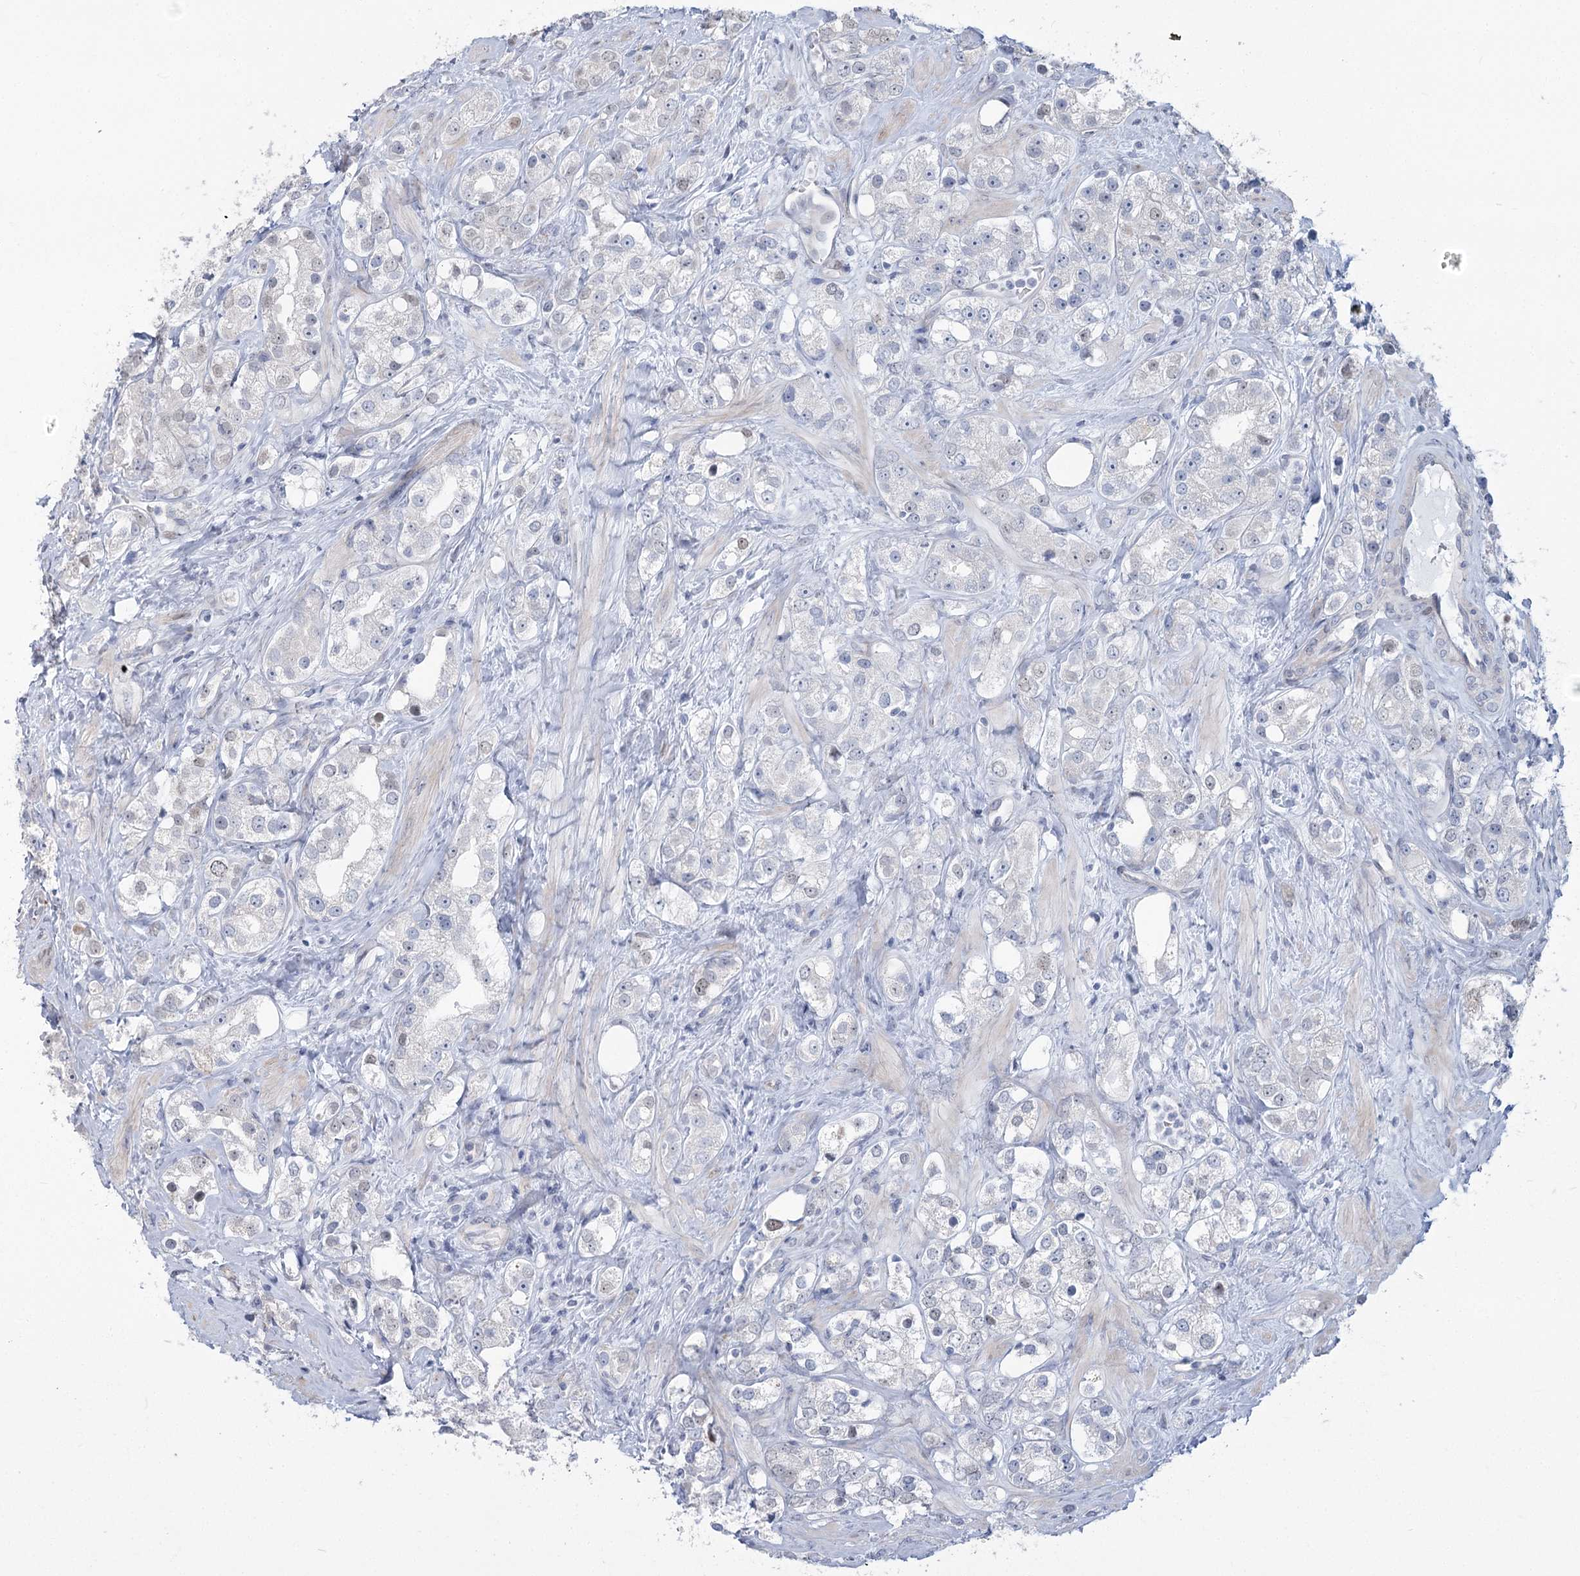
{"staining": {"intensity": "weak", "quantity": "<25%", "location": "nuclear"}, "tissue": "prostate cancer", "cell_type": "Tumor cells", "image_type": "cancer", "snomed": [{"axis": "morphology", "description": "Adenocarcinoma, NOS"}, {"axis": "topography", "description": "Prostate"}], "caption": "A high-resolution photomicrograph shows immunohistochemistry staining of prostate cancer, which exhibits no significant expression in tumor cells.", "gene": "ABITRAM", "patient": {"sex": "male", "age": 79}}